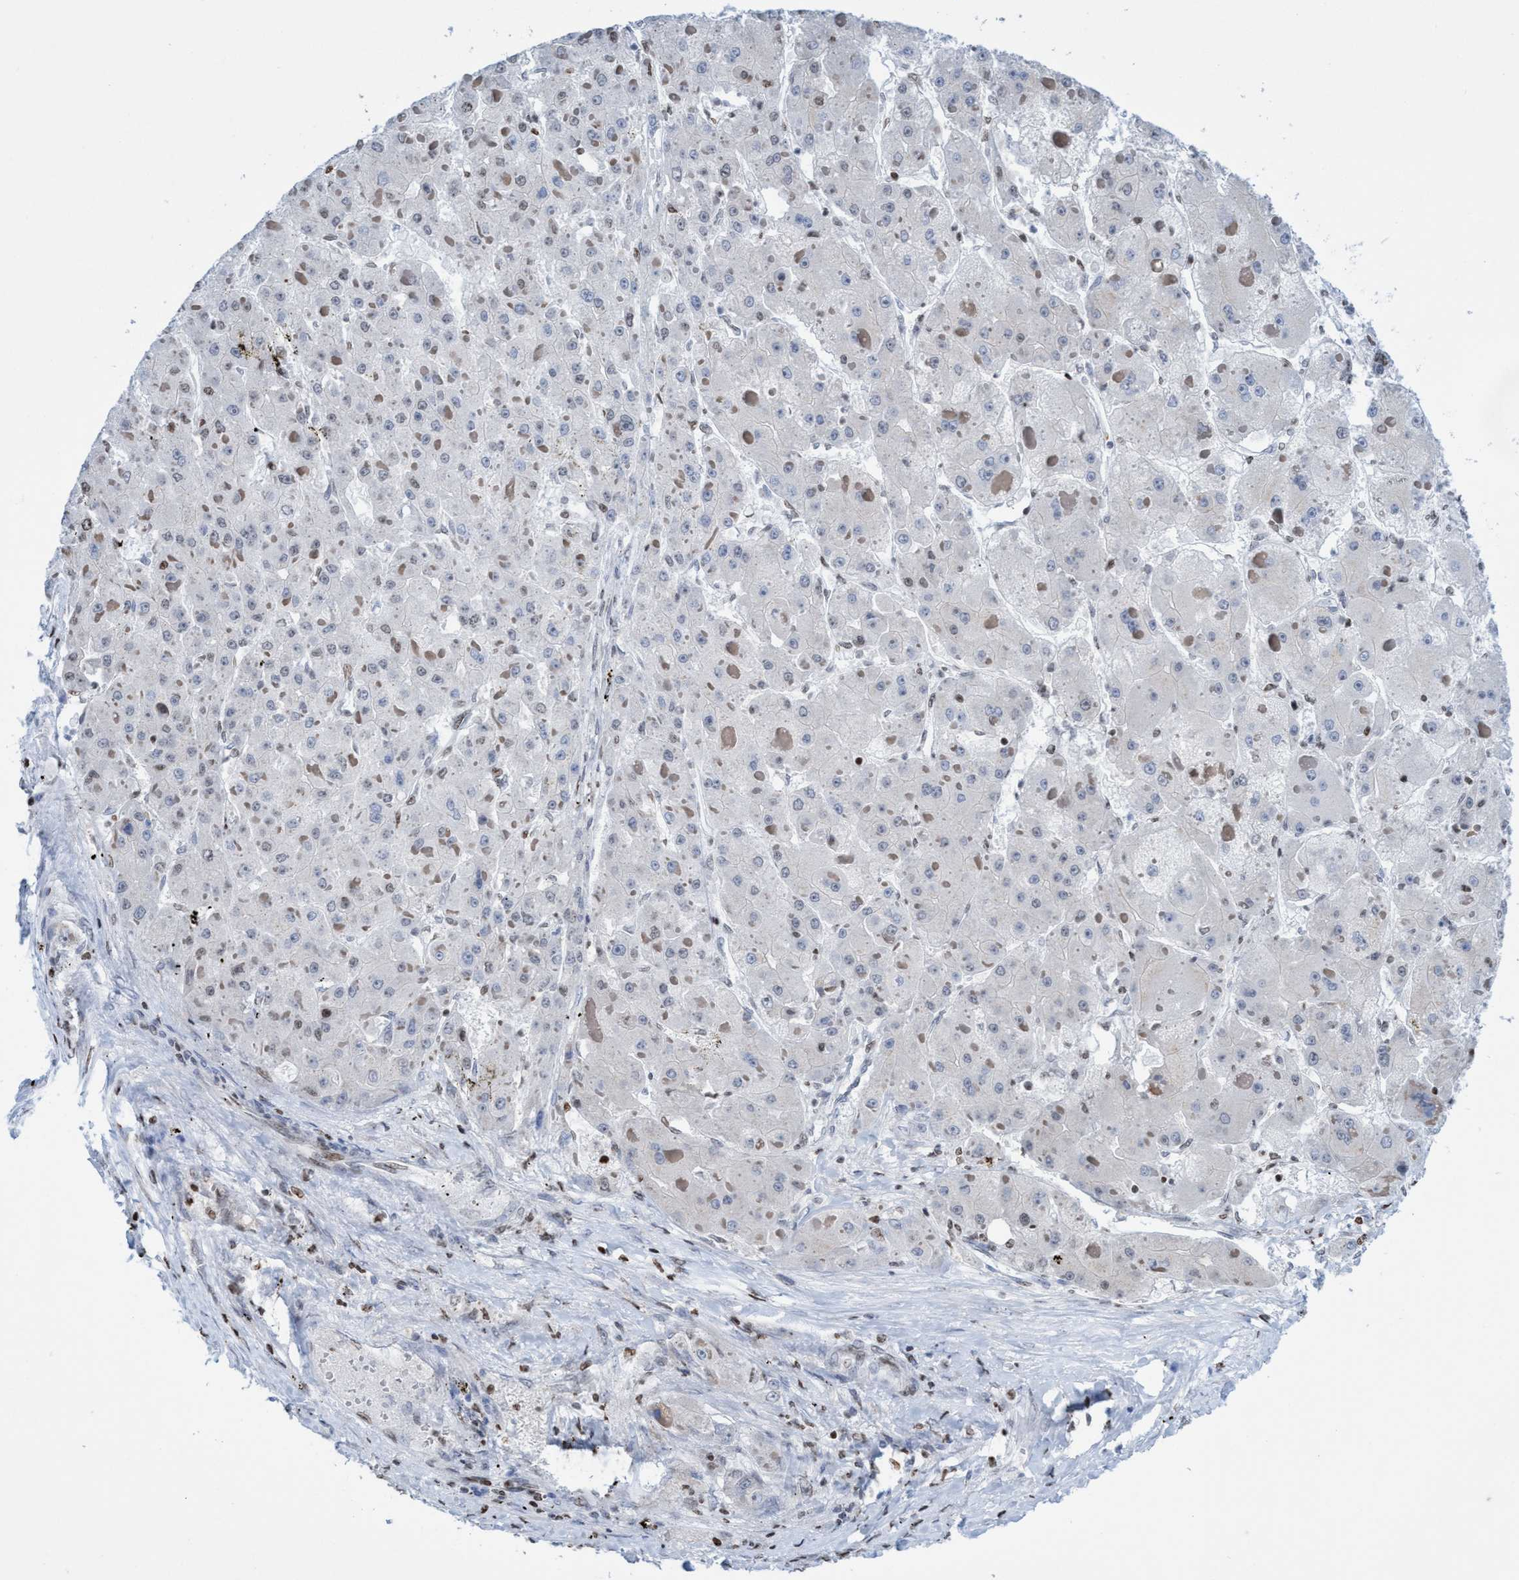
{"staining": {"intensity": "negative", "quantity": "none", "location": "none"}, "tissue": "liver cancer", "cell_type": "Tumor cells", "image_type": "cancer", "snomed": [{"axis": "morphology", "description": "Carcinoma, Hepatocellular, NOS"}, {"axis": "topography", "description": "Liver"}], "caption": "Immunohistochemical staining of human hepatocellular carcinoma (liver) displays no significant positivity in tumor cells.", "gene": "CBX2", "patient": {"sex": "female", "age": 73}}